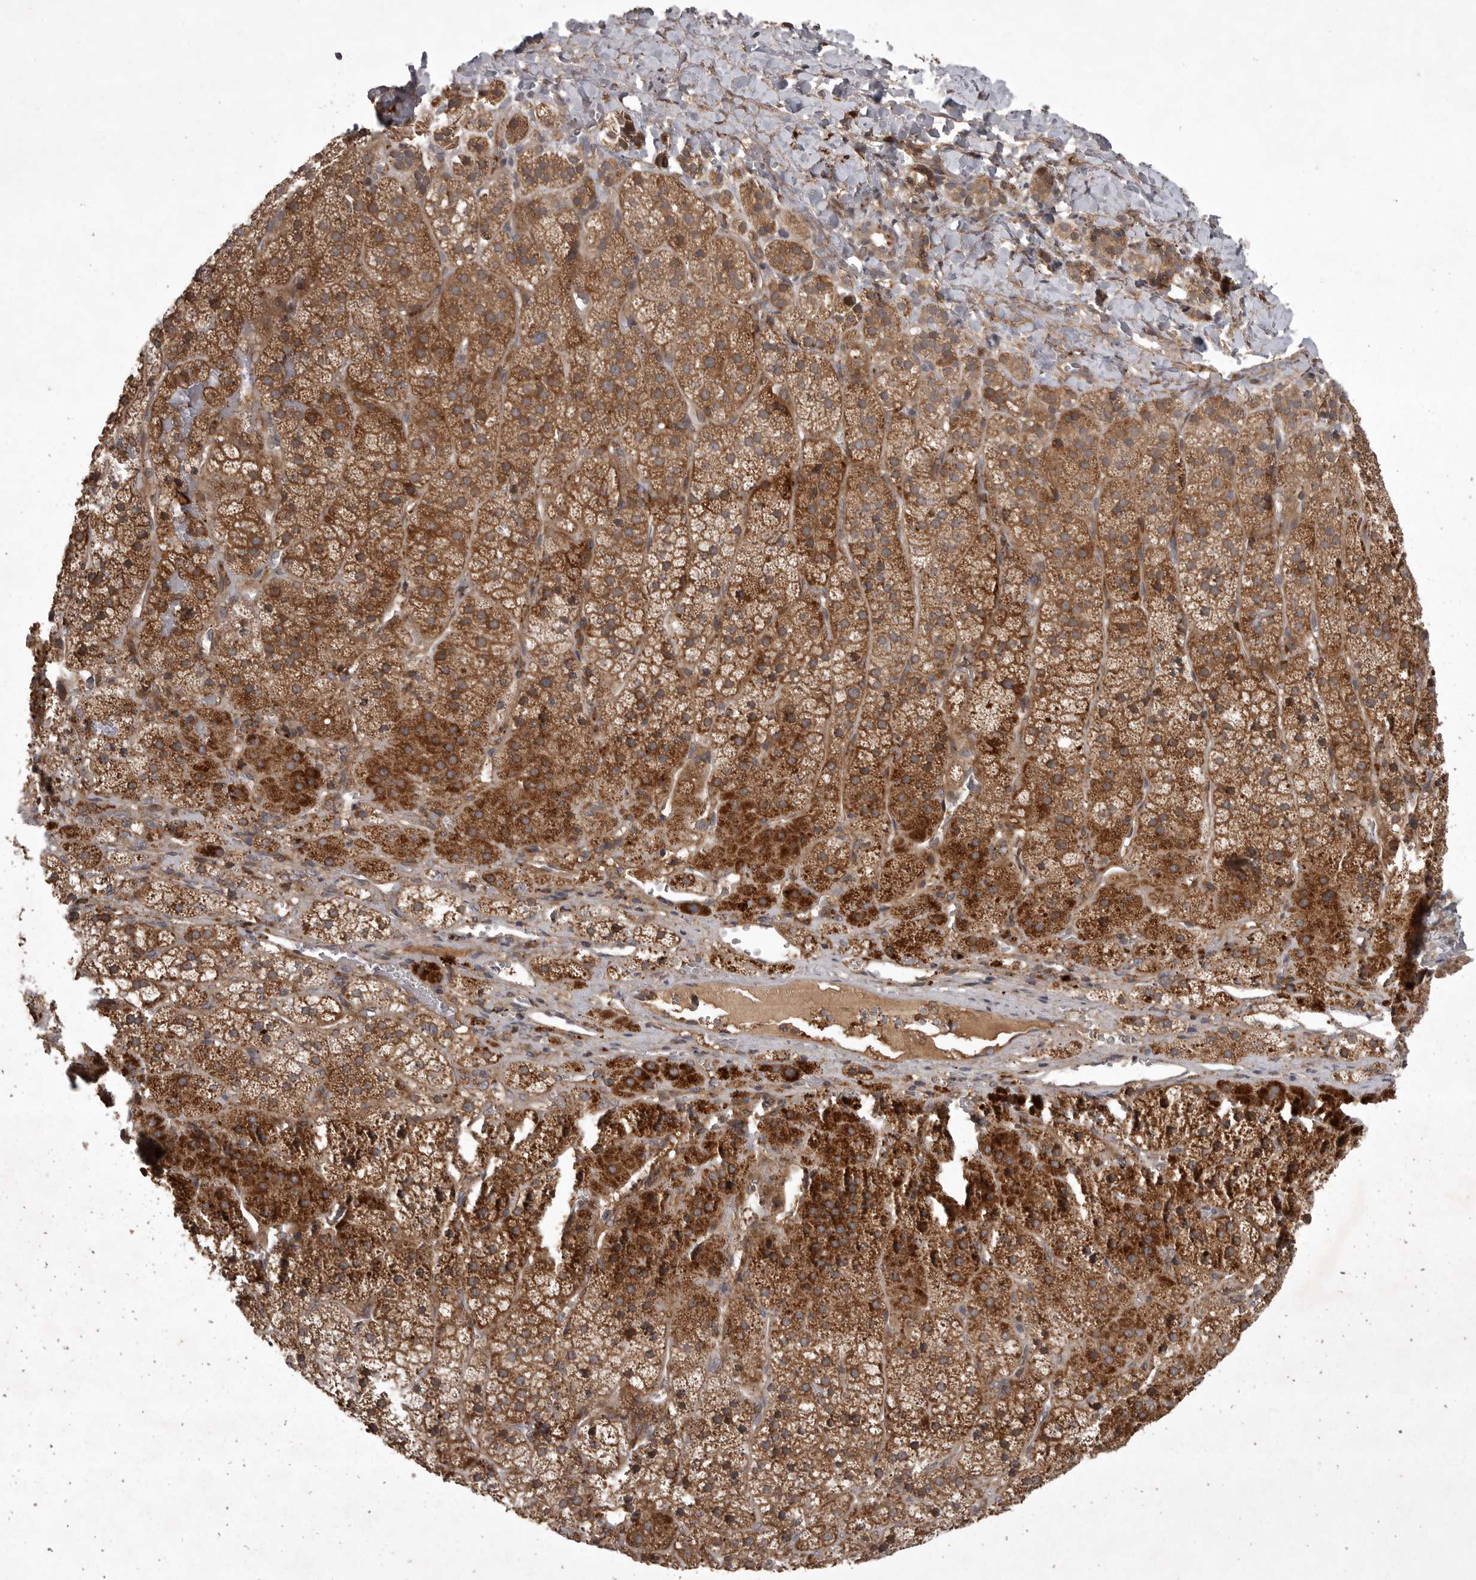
{"staining": {"intensity": "strong", "quantity": ">75%", "location": "cytoplasmic/membranous"}, "tissue": "adrenal gland", "cell_type": "Glandular cells", "image_type": "normal", "snomed": [{"axis": "morphology", "description": "Normal tissue, NOS"}, {"axis": "topography", "description": "Adrenal gland"}], "caption": "Immunohistochemical staining of benign adrenal gland demonstrates high levels of strong cytoplasmic/membranous positivity in approximately >75% of glandular cells. The protein is shown in brown color, while the nuclei are stained blue.", "gene": "GPR31", "patient": {"sex": "female", "age": 44}}